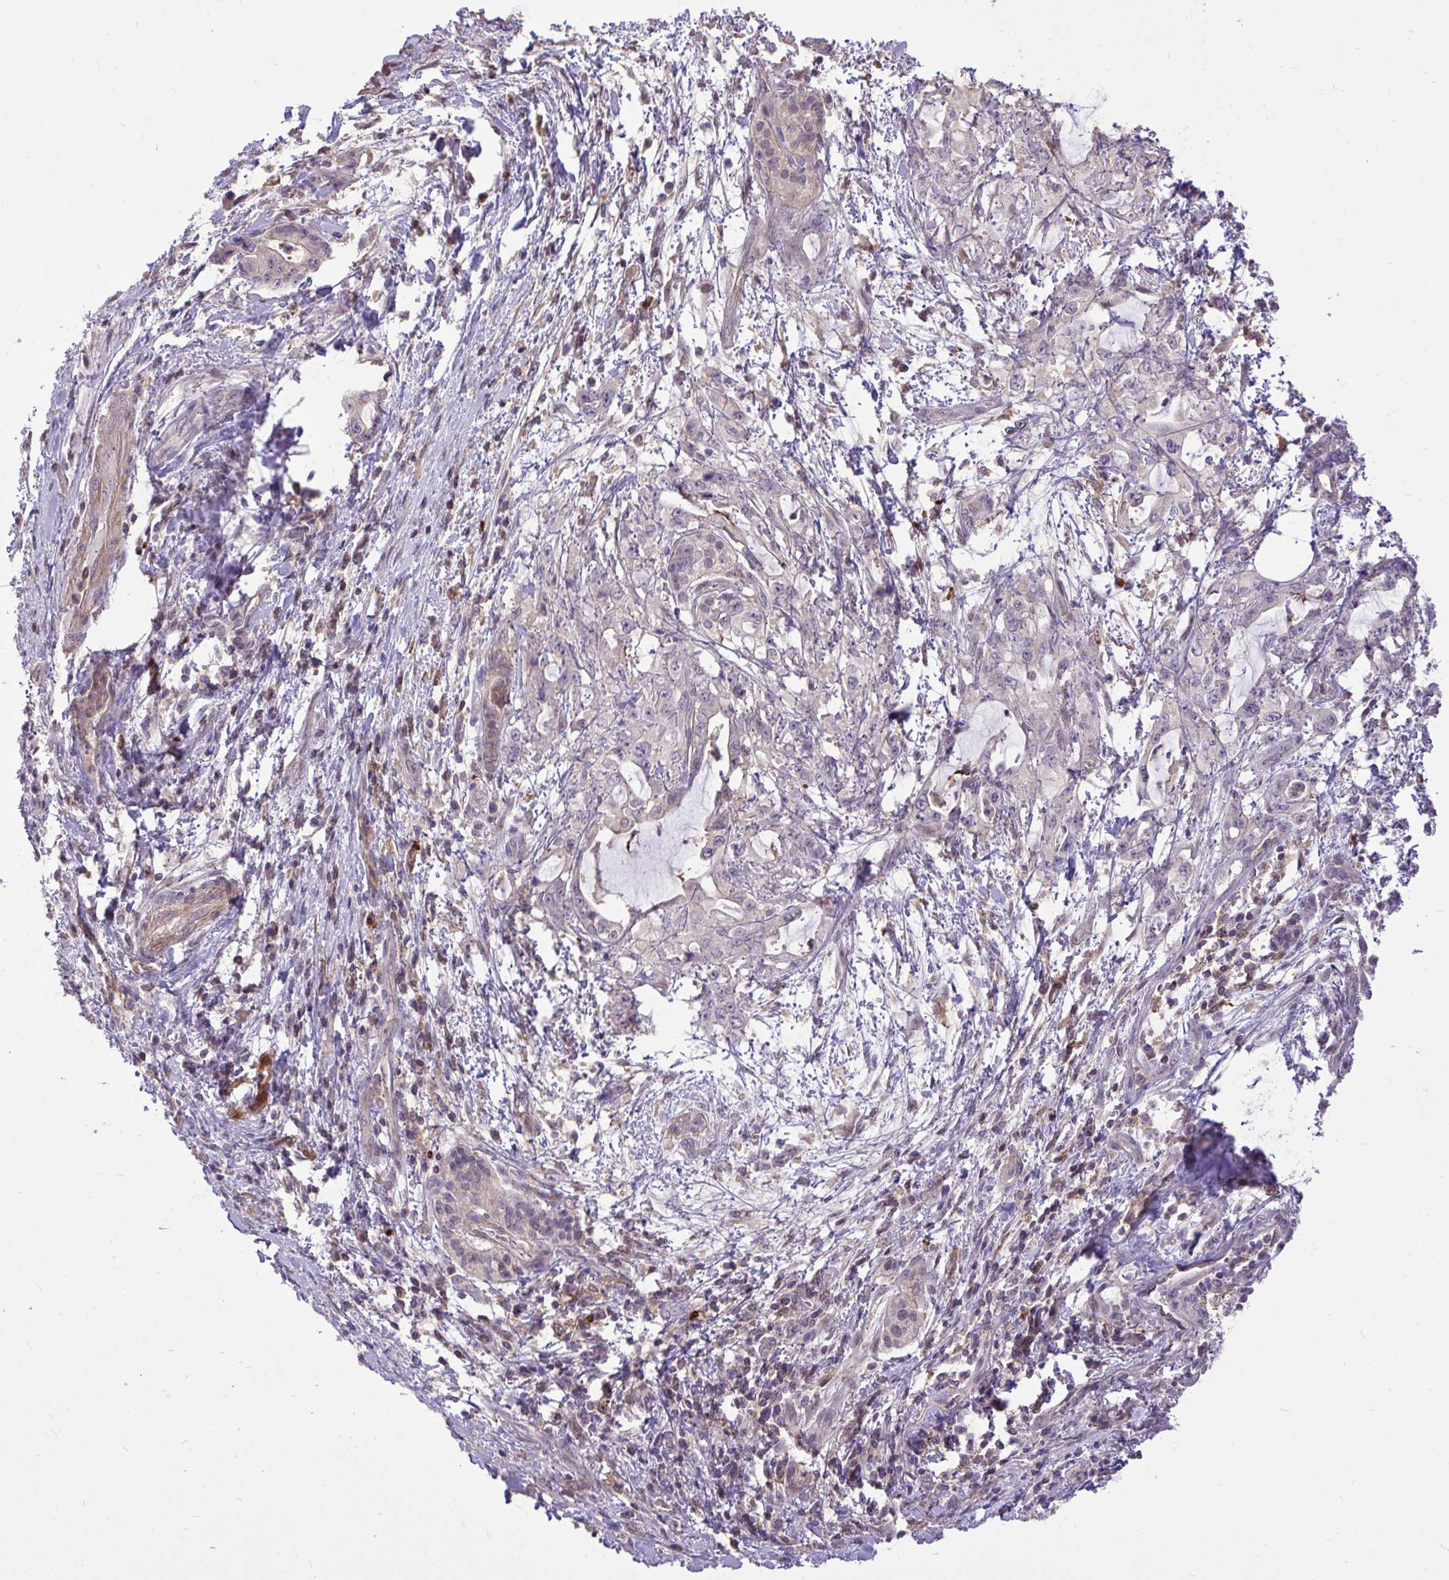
{"staining": {"intensity": "negative", "quantity": "none", "location": "none"}, "tissue": "pancreatic cancer", "cell_type": "Tumor cells", "image_type": "cancer", "snomed": [{"axis": "morphology", "description": "Adenocarcinoma, NOS"}, {"axis": "topography", "description": "Pancreas"}], "caption": "Immunohistochemistry (IHC) histopathology image of neoplastic tissue: pancreatic cancer (adenocarcinoma) stained with DAB exhibits no significant protein positivity in tumor cells.", "gene": "IGFL2", "patient": {"sex": "female", "age": 61}}